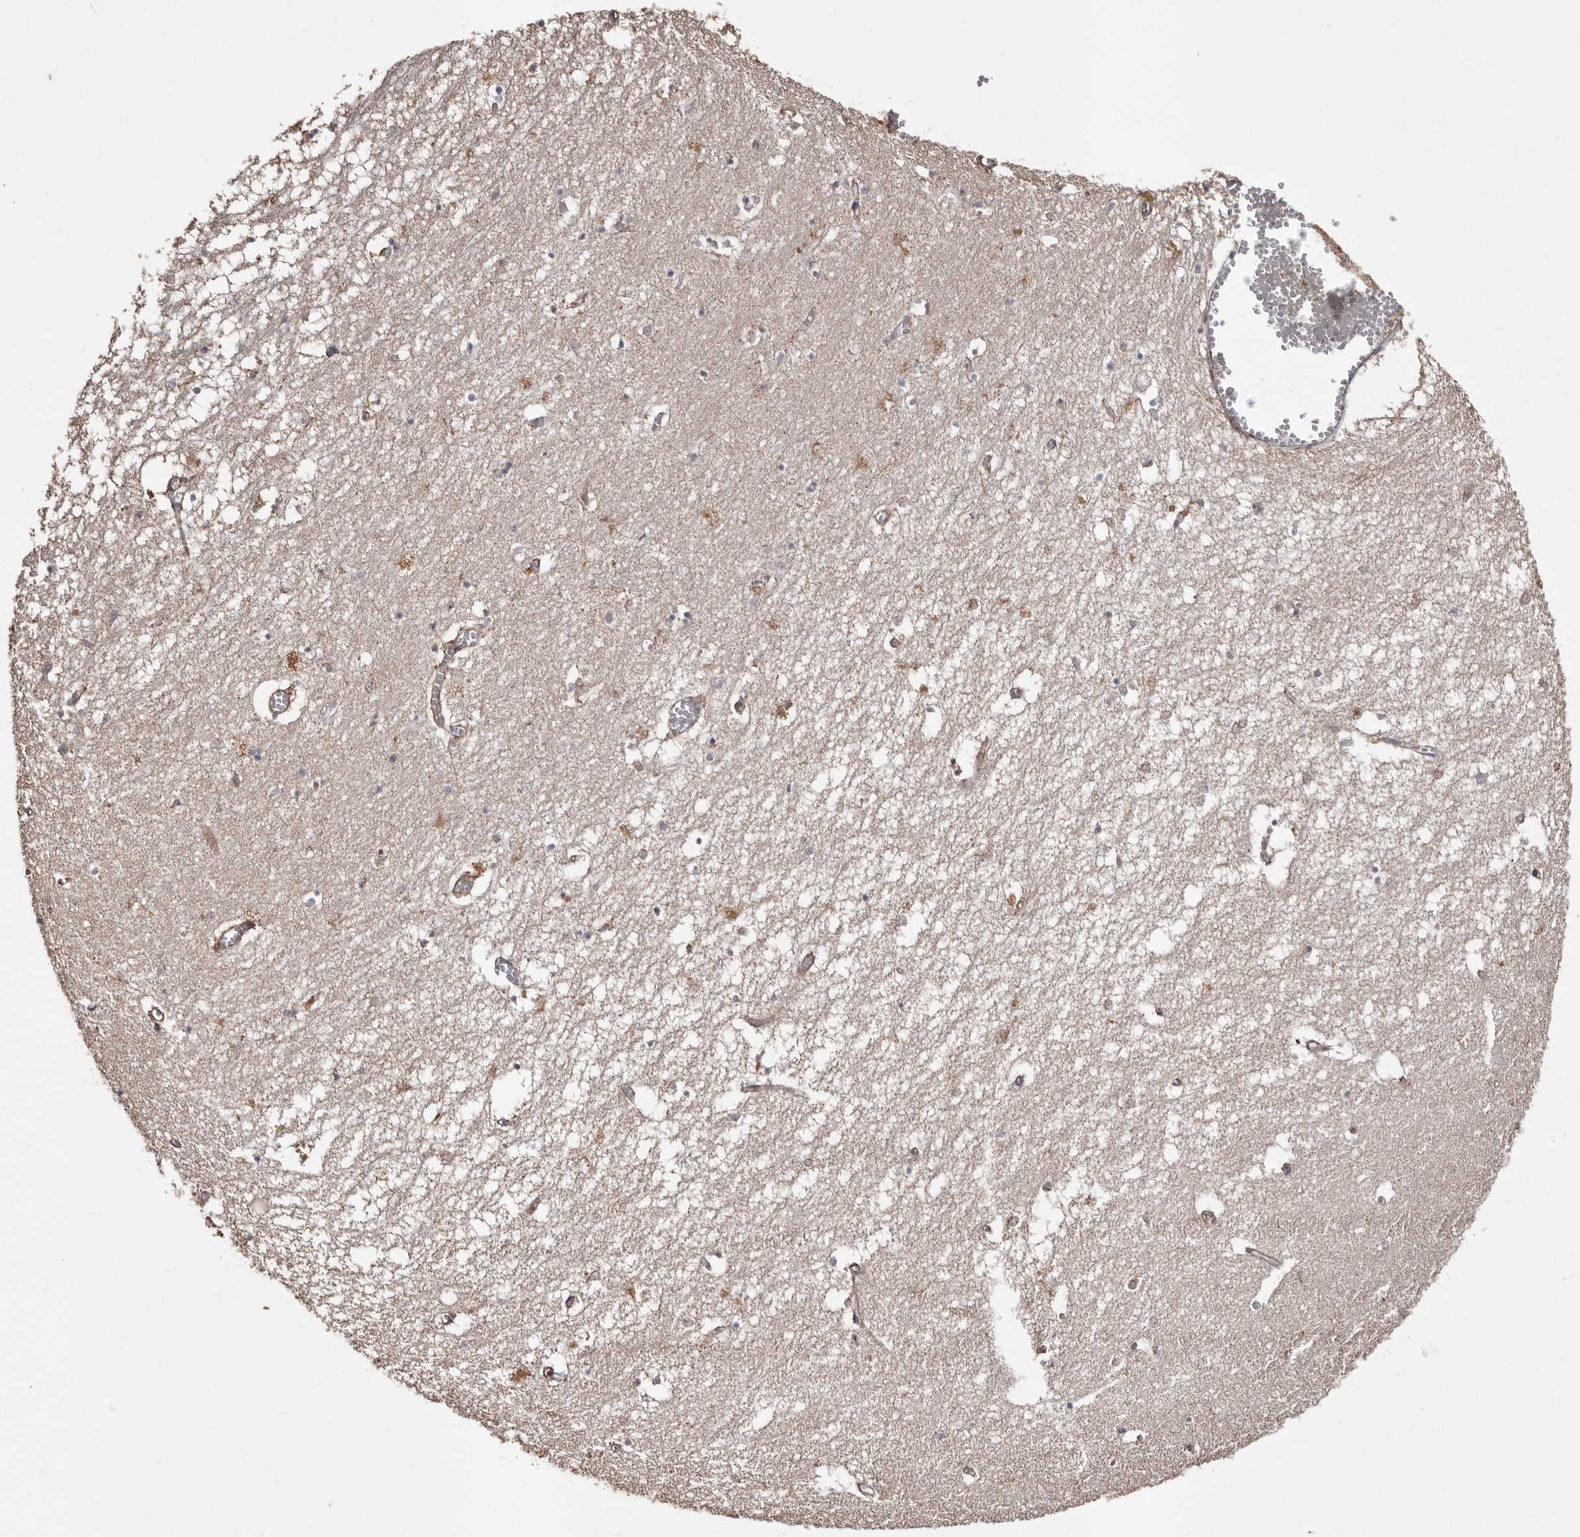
{"staining": {"intensity": "moderate", "quantity": "25%-75%", "location": "cytoplasmic/membranous"}, "tissue": "hippocampus", "cell_type": "Glial cells", "image_type": "normal", "snomed": [{"axis": "morphology", "description": "Normal tissue, NOS"}, {"axis": "topography", "description": "Hippocampus"}], "caption": "Moderate cytoplasmic/membranous positivity for a protein is identified in about 25%-75% of glial cells of benign hippocampus using IHC.", "gene": "MACC1", "patient": {"sex": "male", "age": 70}}